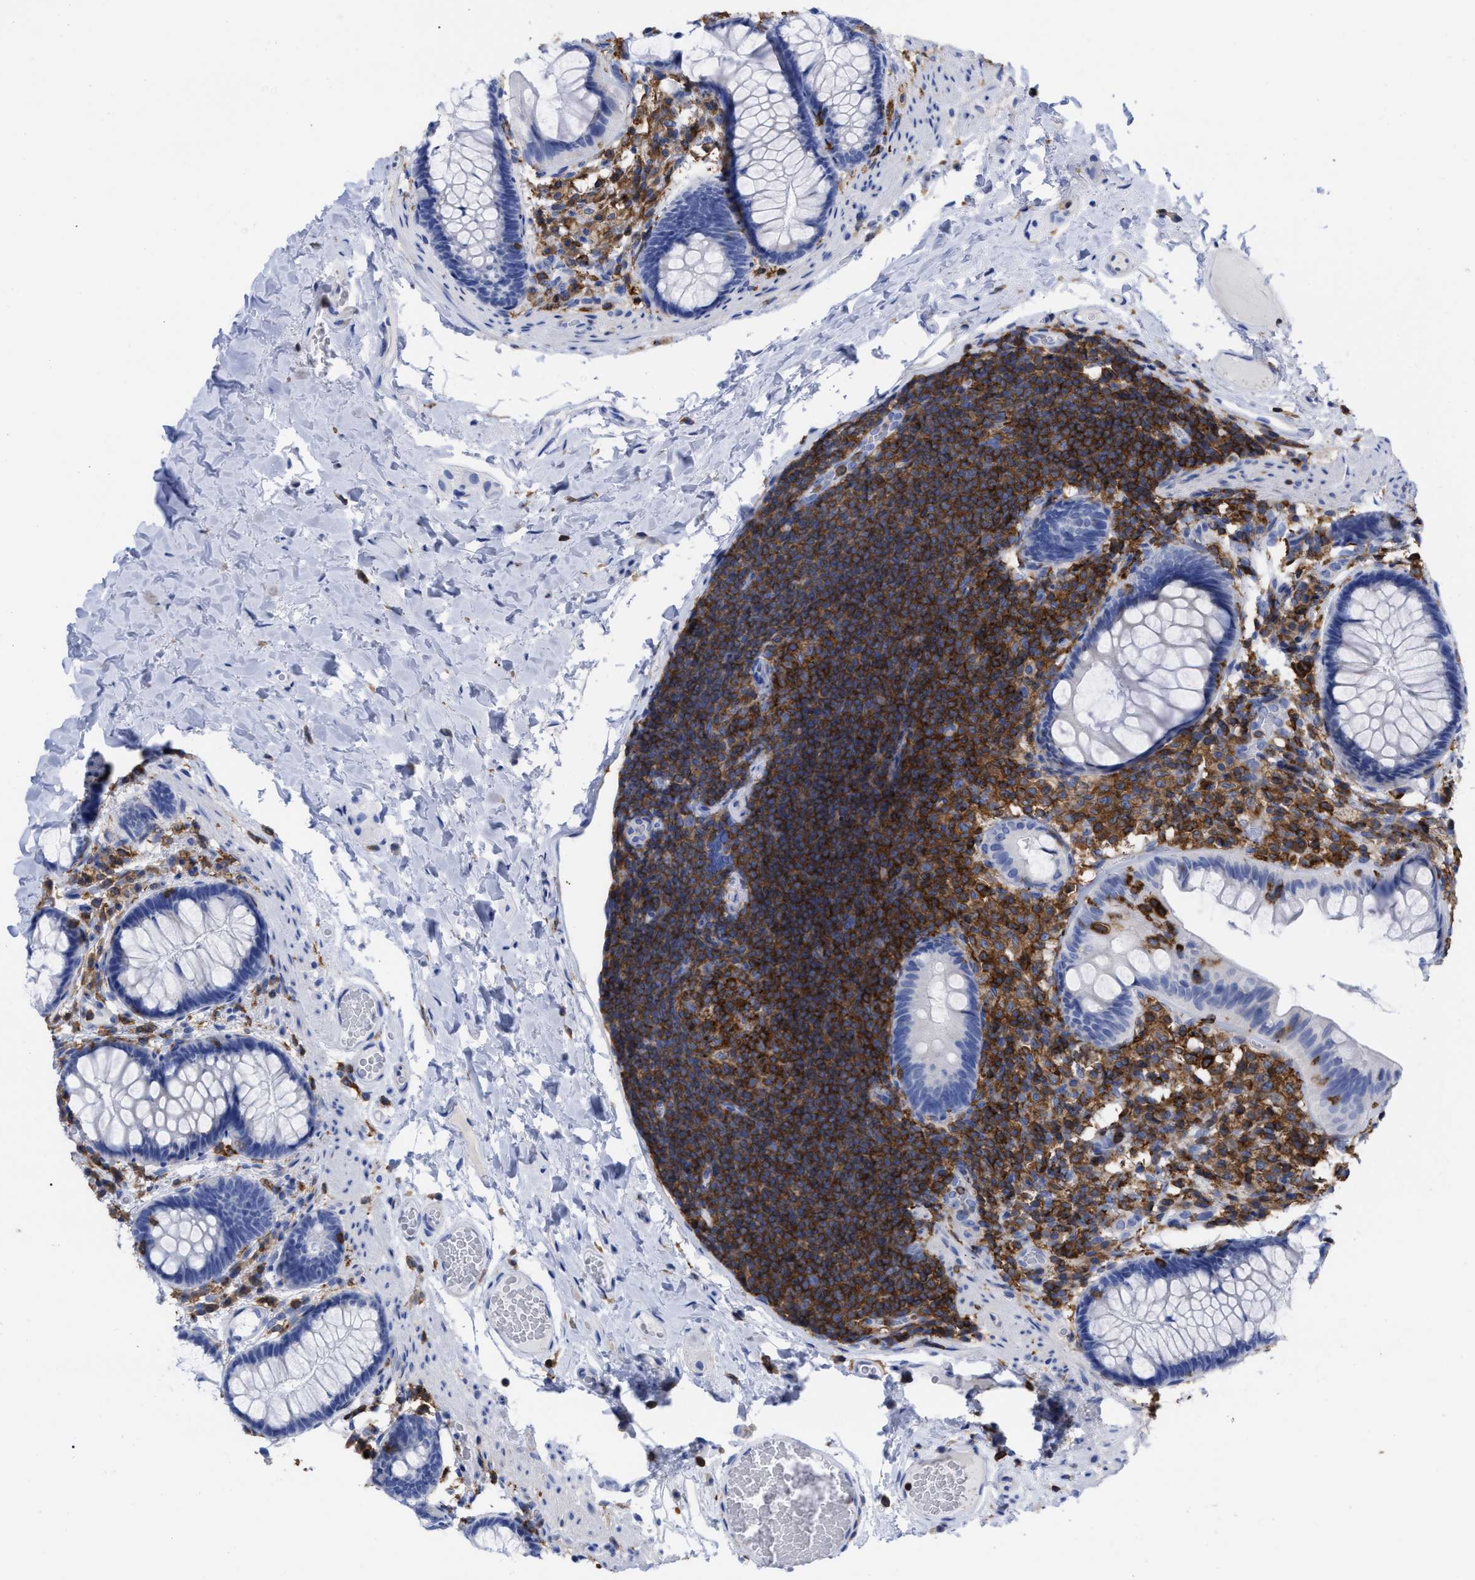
{"staining": {"intensity": "negative", "quantity": "none", "location": "none"}, "tissue": "colon", "cell_type": "Endothelial cells", "image_type": "normal", "snomed": [{"axis": "morphology", "description": "Normal tissue, NOS"}, {"axis": "topography", "description": "Colon"}], "caption": "This micrograph is of benign colon stained with immunohistochemistry (IHC) to label a protein in brown with the nuclei are counter-stained blue. There is no expression in endothelial cells. (Immunohistochemistry, brightfield microscopy, high magnification).", "gene": "HCLS1", "patient": {"sex": "female", "age": 56}}